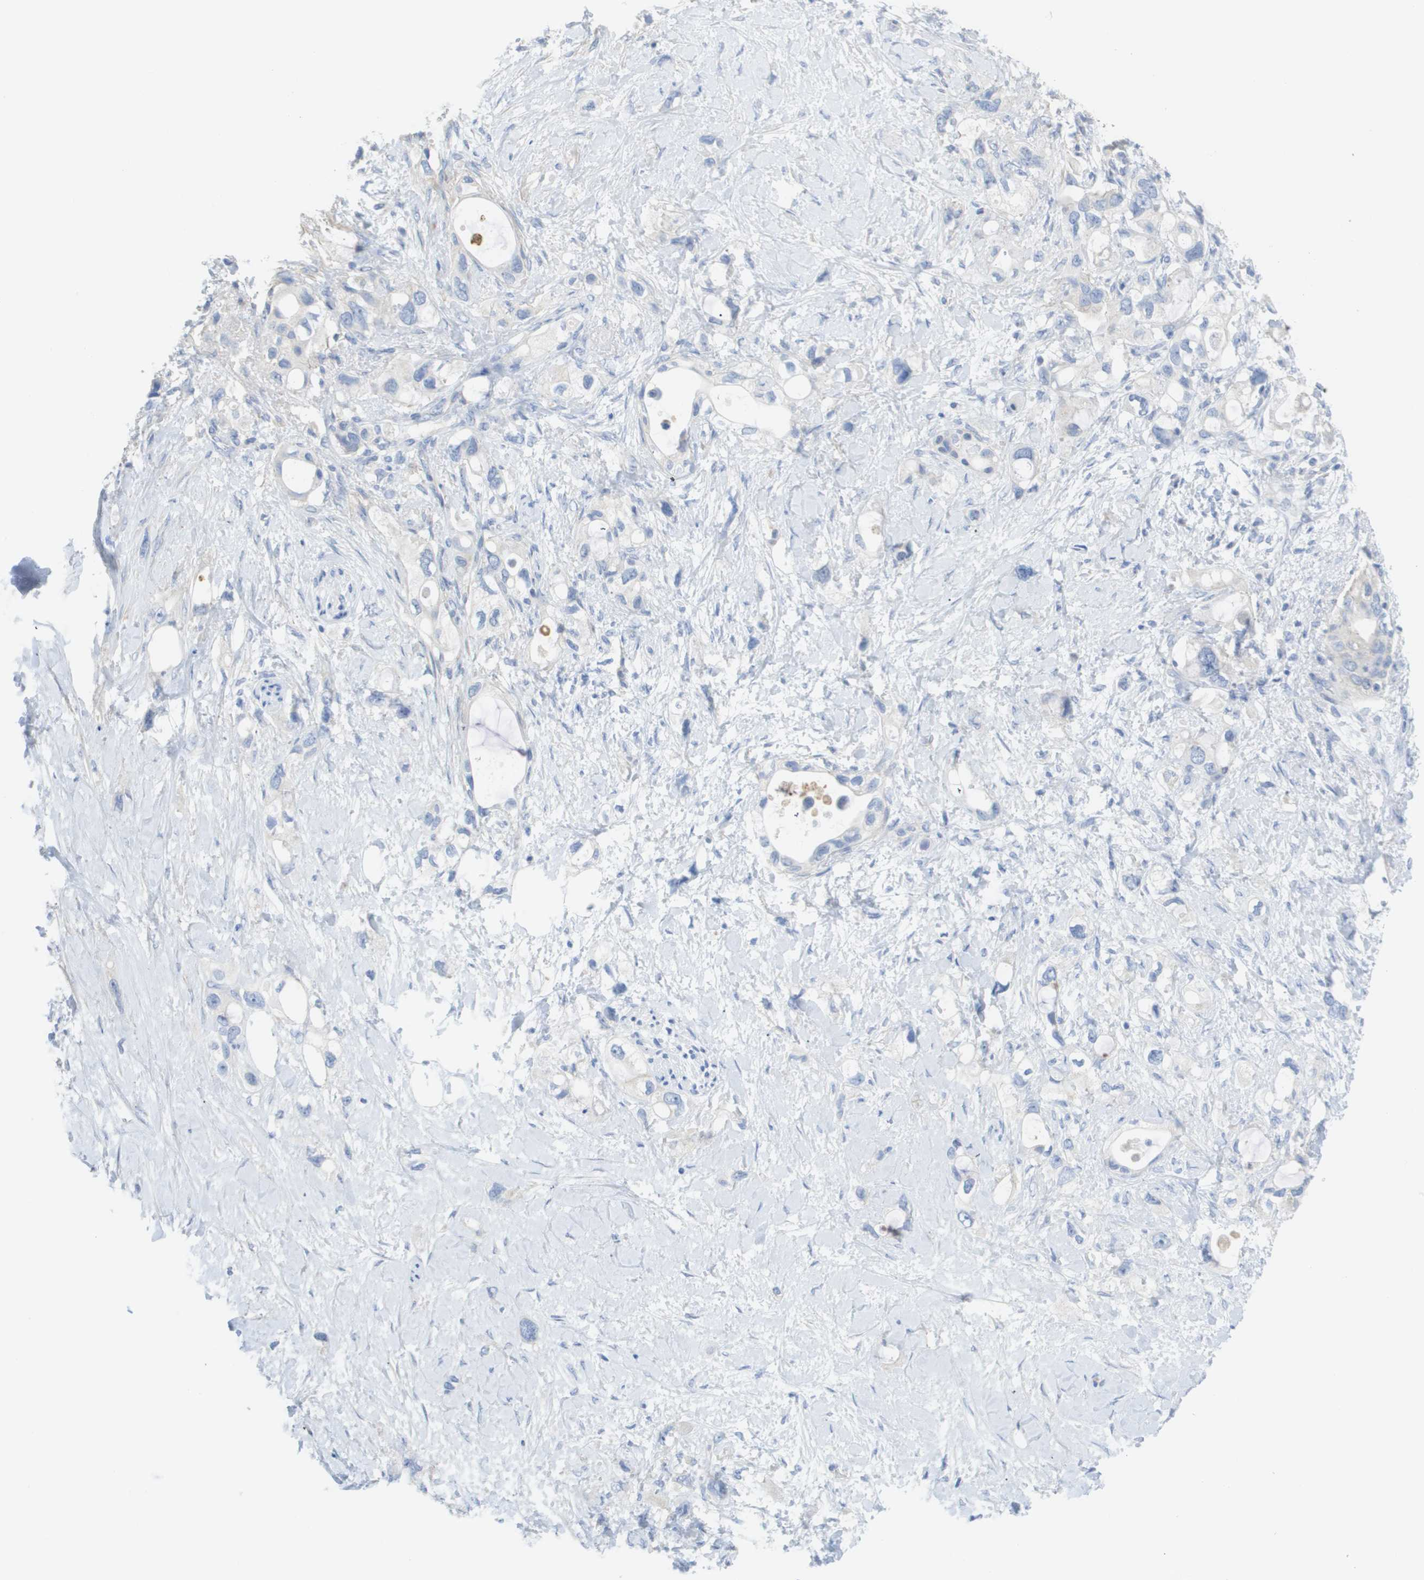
{"staining": {"intensity": "negative", "quantity": "none", "location": "none"}, "tissue": "pancreatic cancer", "cell_type": "Tumor cells", "image_type": "cancer", "snomed": [{"axis": "morphology", "description": "Adenocarcinoma, NOS"}, {"axis": "topography", "description": "Pancreas"}], "caption": "Tumor cells show no significant protein expression in adenocarcinoma (pancreatic).", "gene": "MYL3", "patient": {"sex": "female", "age": 56}}